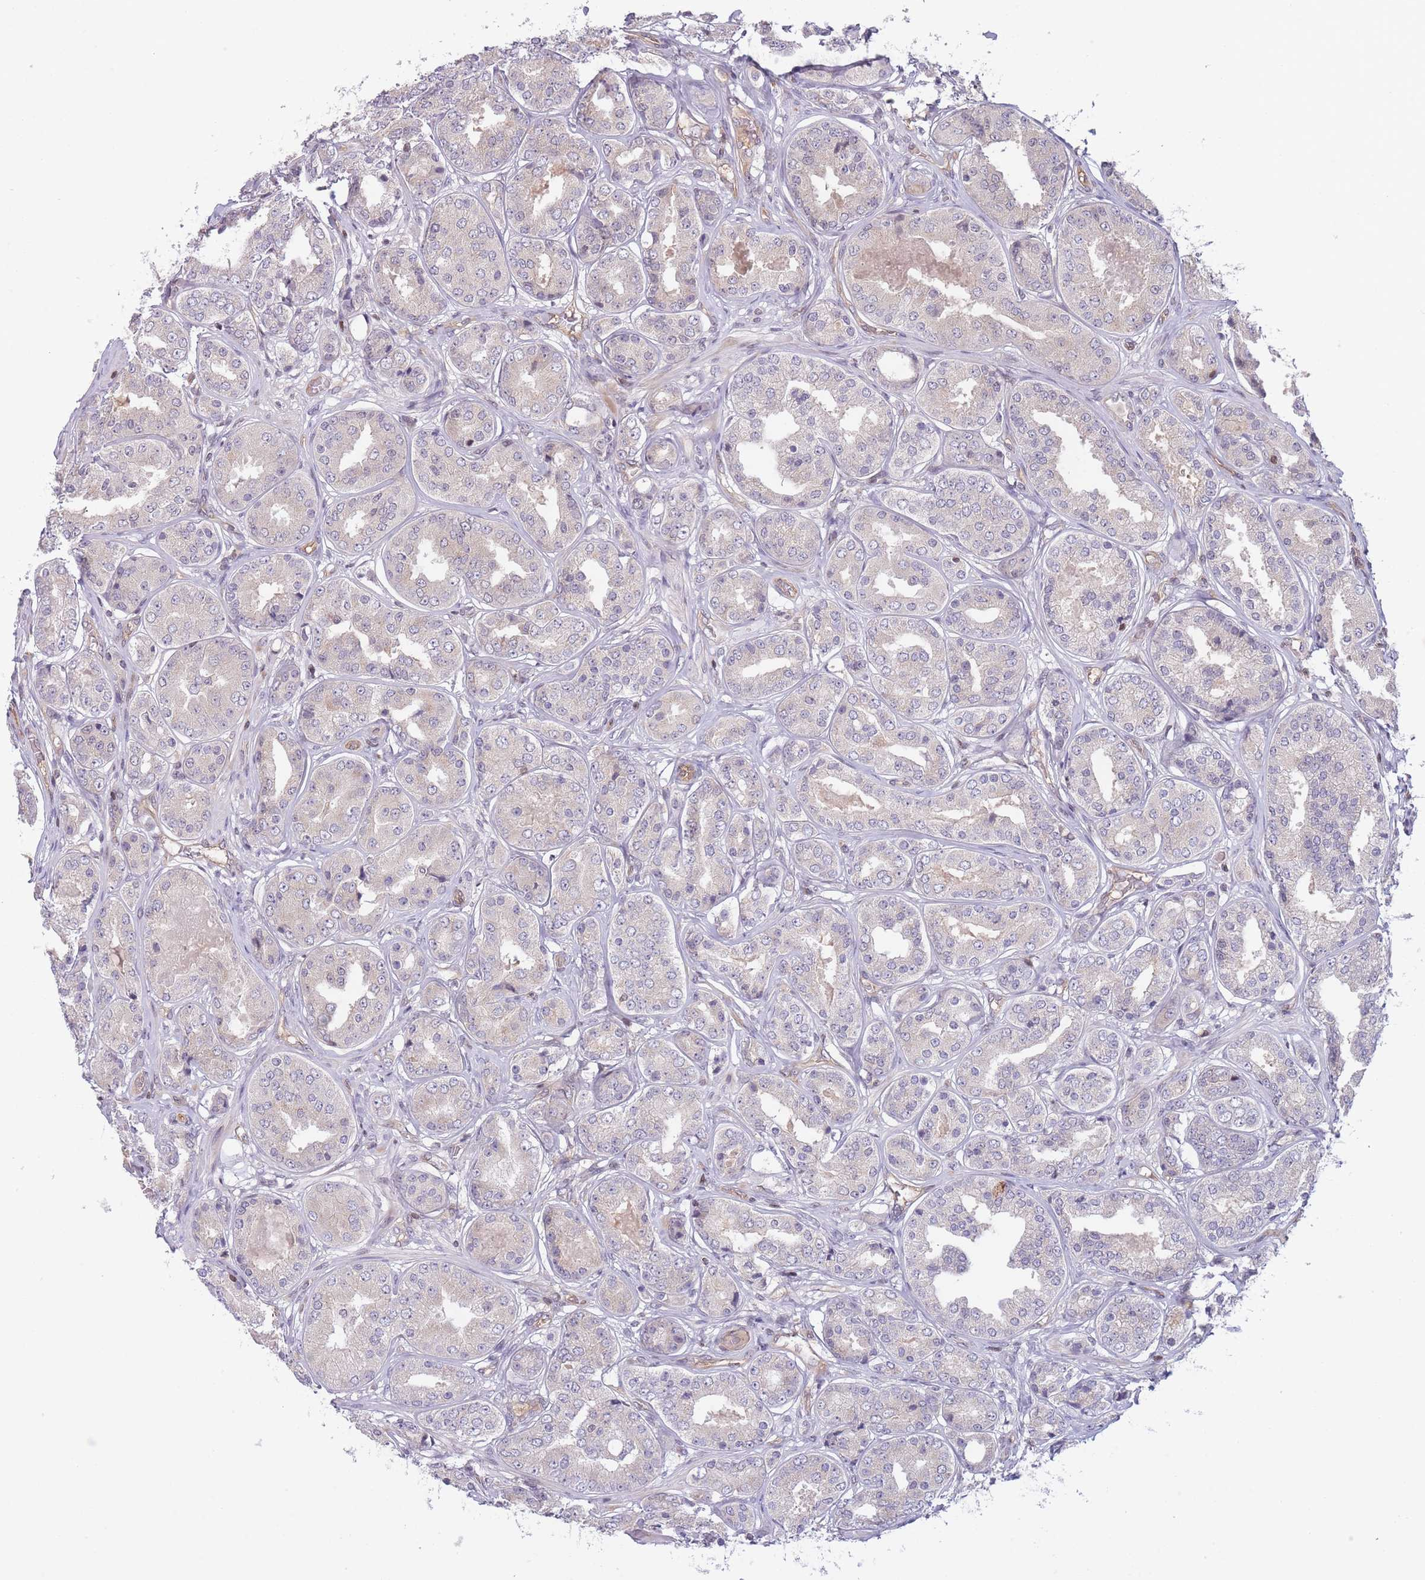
{"staining": {"intensity": "negative", "quantity": "none", "location": "none"}, "tissue": "prostate cancer", "cell_type": "Tumor cells", "image_type": "cancer", "snomed": [{"axis": "morphology", "description": "Adenocarcinoma, High grade"}, {"axis": "topography", "description": "Prostate"}], "caption": "A photomicrograph of prostate cancer stained for a protein exhibits no brown staining in tumor cells. Brightfield microscopy of immunohistochemistry (IHC) stained with DAB (brown) and hematoxylin (blue), captured at high magnification.", "gene": "SLC35F5", "patient": {"sex": "male", "age": 63}}